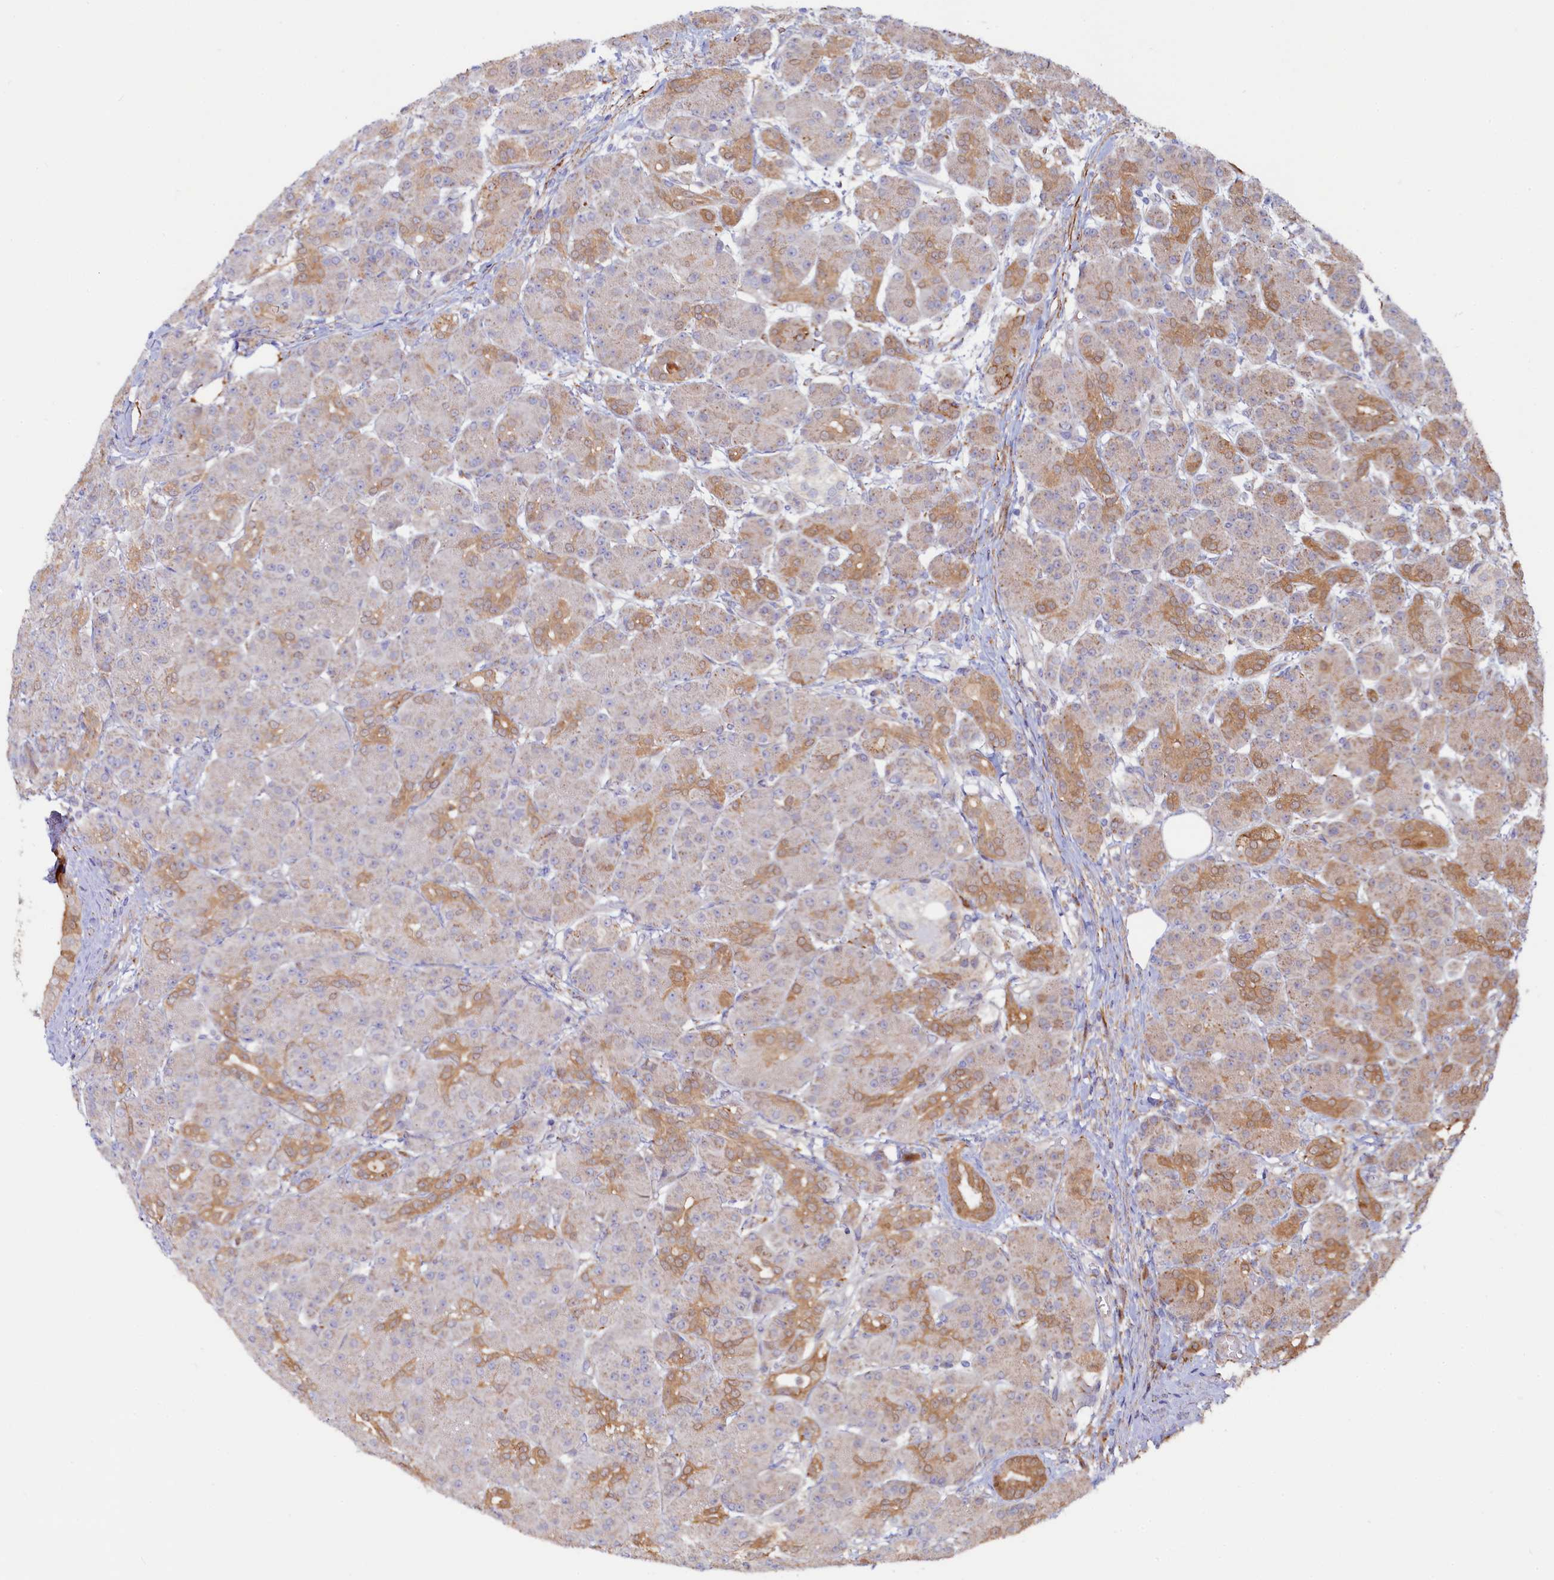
{"staining": {"intensity": "moderate", "quantity": "25%-75%", "location": "cytoplasmic/membranous"}, "tissue": "pancreas", "cell_type": "Exocrine glandular cells", "image_type": "normal", "snomed": [{"axis": "morphology", "description": "Normal tissue, NOS"}, {"axis": "topography", "description": "Pancreas"}], "caption": "The image demonstrates immunohistochemical staining of unremarkable pancreas. There is moderate cytoplasmic/membranous staining is identified in about 25%-75% of exocrine glandular cells.", "gene": "ASTE1", "patient": {"sex": "male", "age": 63}}